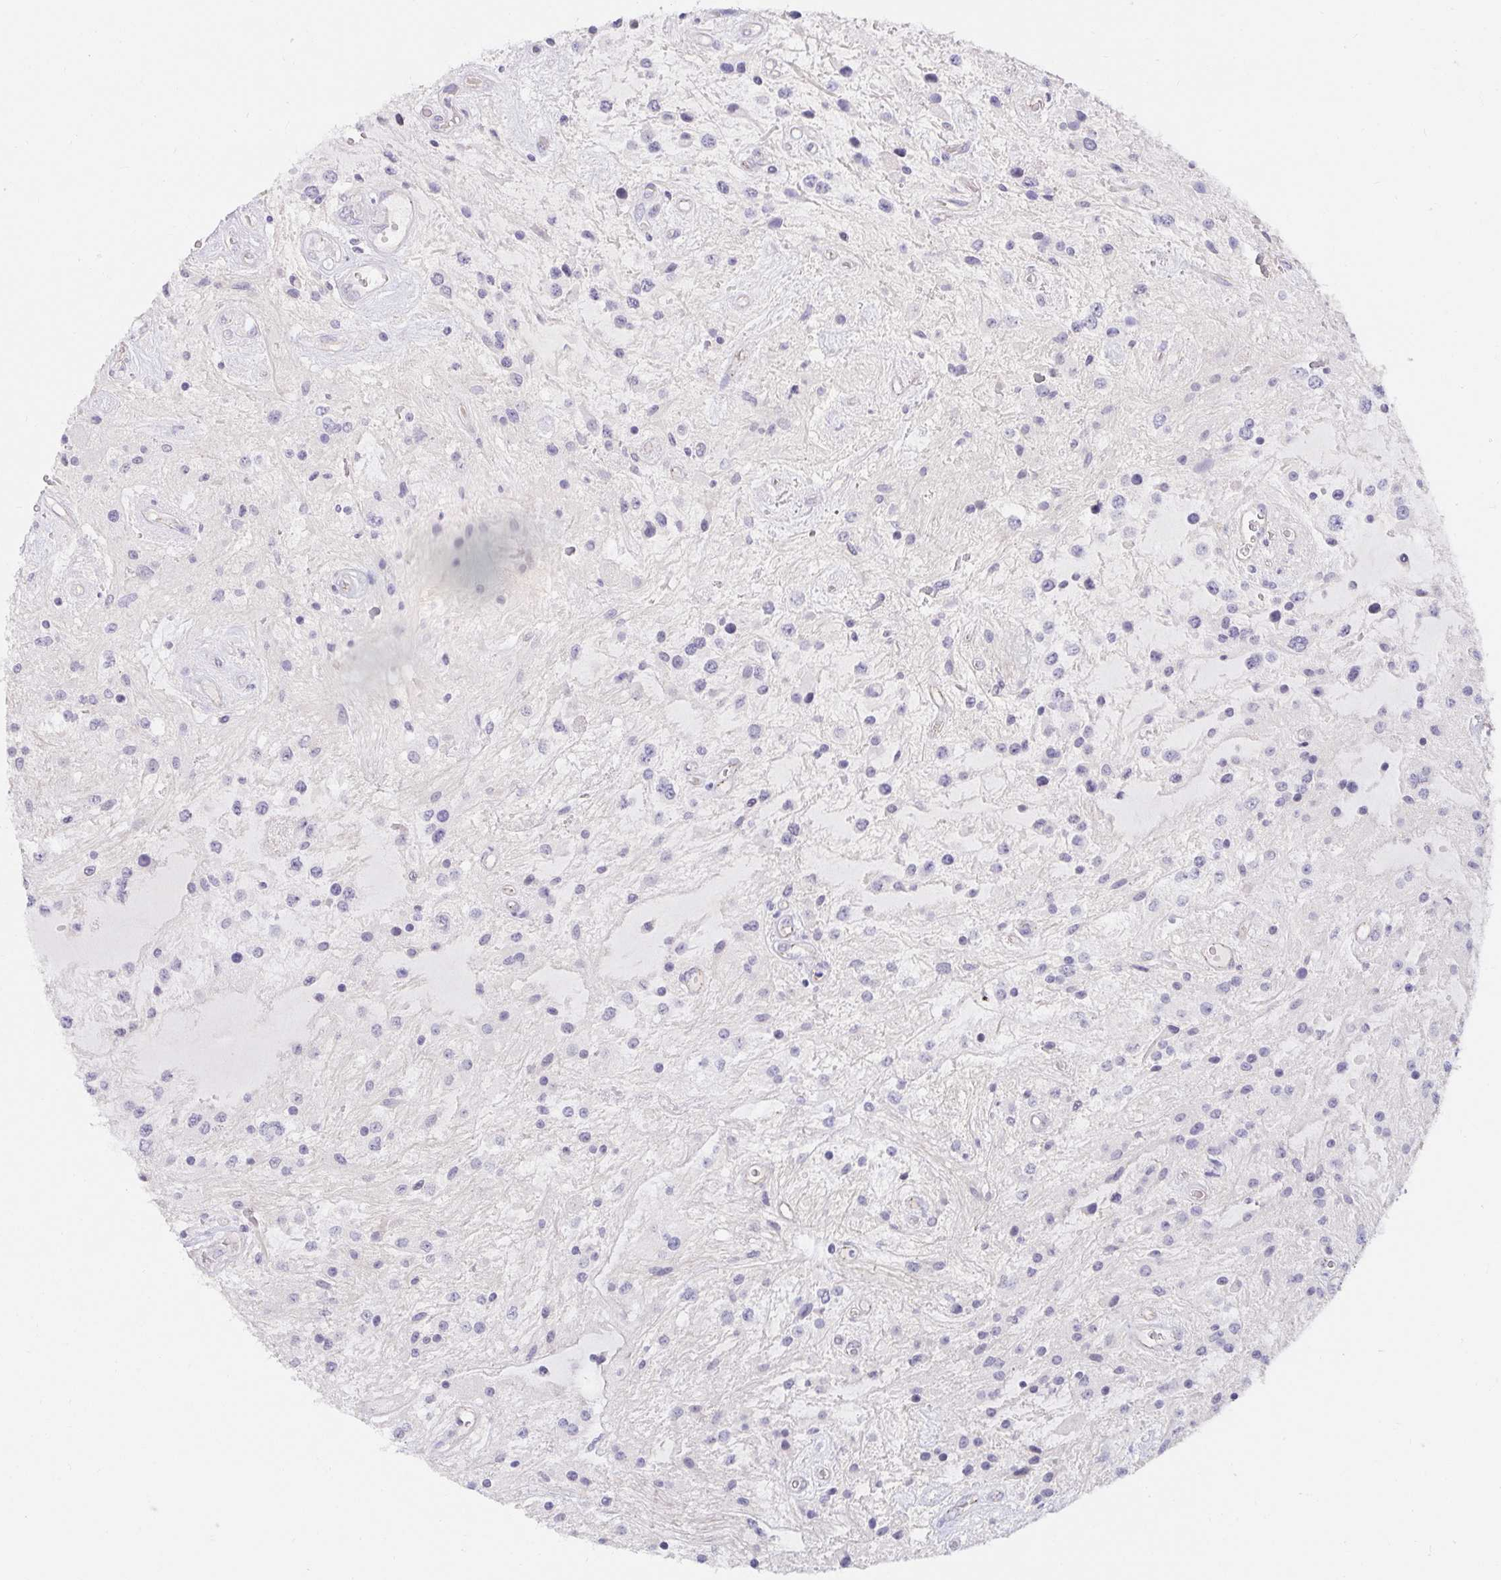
{"staining": {"intensity": "negative", "quantity": "none", "location": "none"}, "tissue": "glioma", "cell_type": "Tumor cells", "image_type": "cancer", "snomed": [{"axis": "morphology", "description": "Glioma, malignant, Low grade"}, {"axis": "topography", "description": "Cerebellum"}], "caption": "Glioma stained for a protein using immunohistochemistry (IHC) reveals no positivity tumor cells.", "gene": "PDX1", "patient": {"sex": "female", "age": 14}}